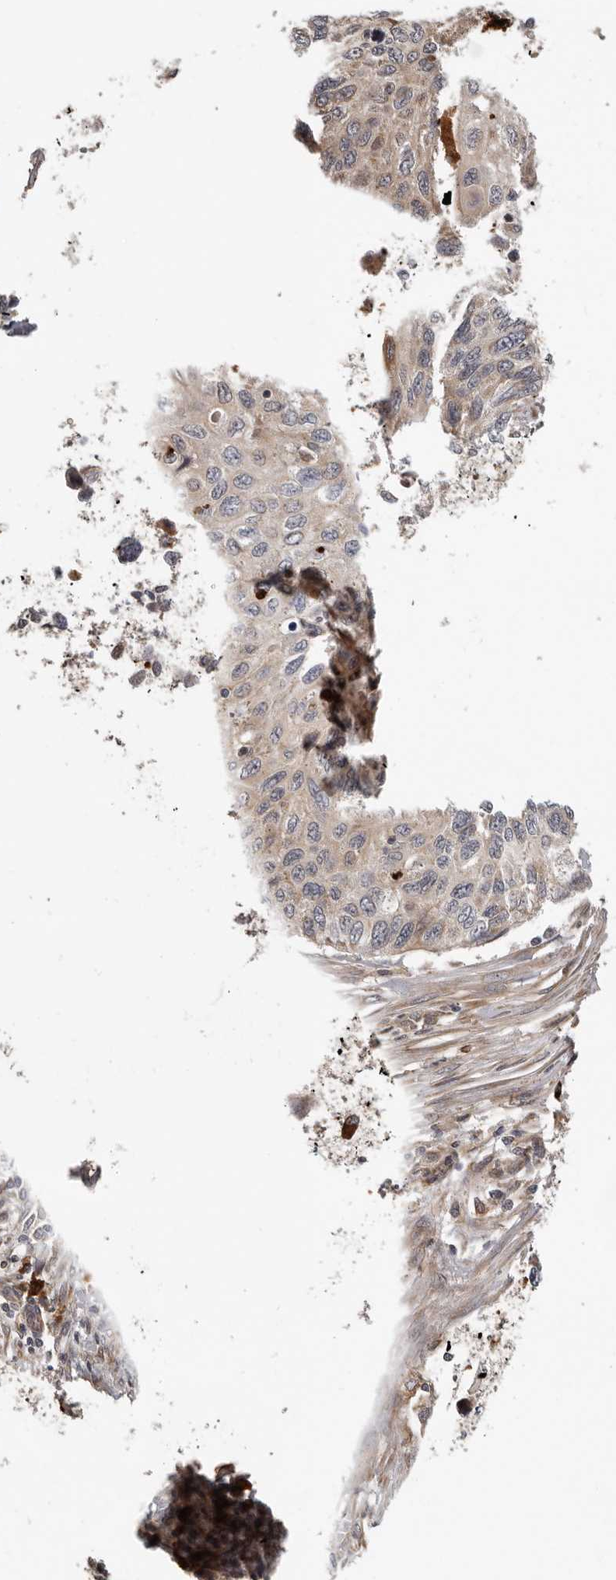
{"staining": {"intensity": "weak", "quantity": ">75%", "location": "cytoplasmic/membranous"}, "tissue": "cervical cancer", "cell_type": "Tumor cells", "image_type": "cancer", "snomed": [{"axis": "morphology", "description": "Squamous cell carcinoma, NOS"}, {"axis": "topography", "description": "Cervix"}], "caption": "A photomicrograph of cervical squamous cell carcinoma stained for a protein exhibits weak cytoplasmic/membranous brown staining in tumor cells.", "gene": "RNF157", "patient": {"sex": "female", "age": 70}}